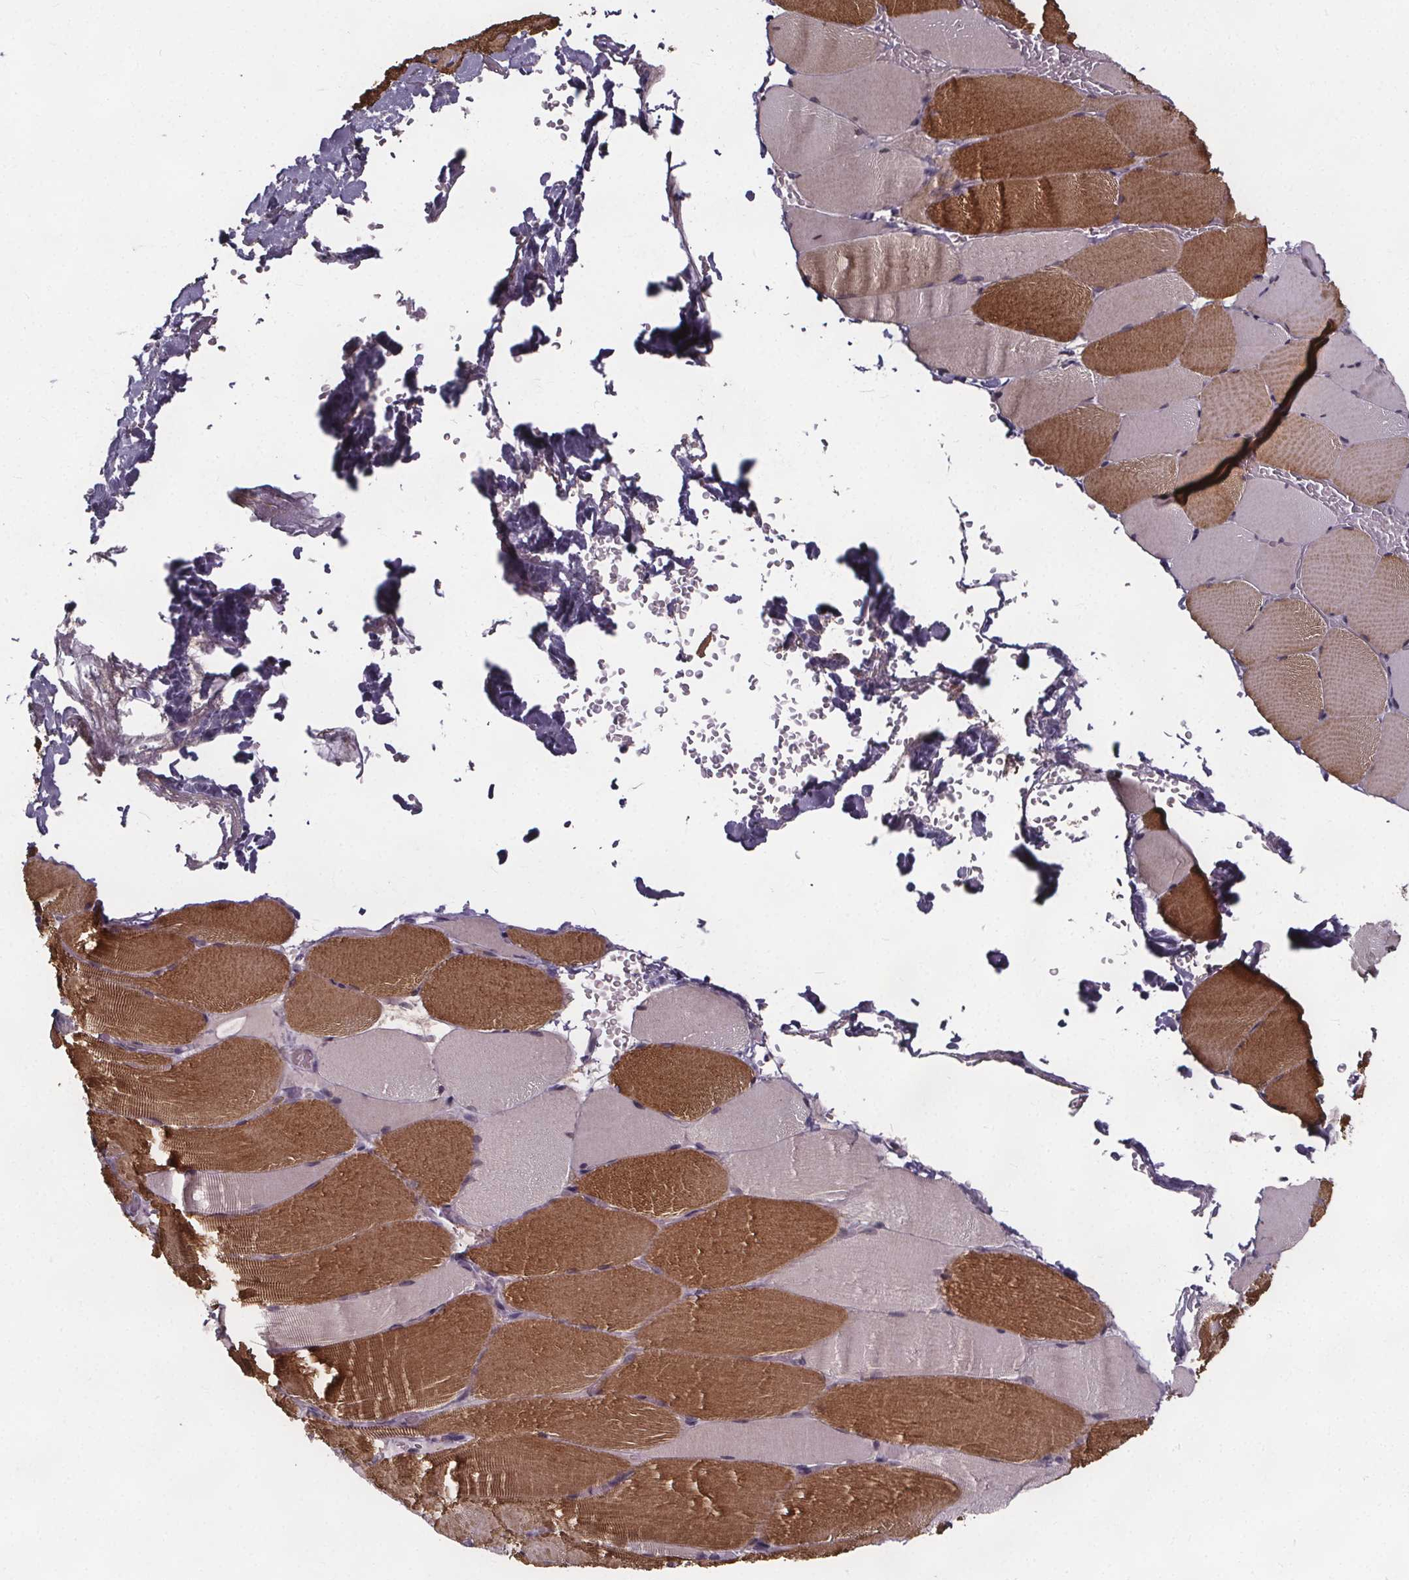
{"staining": {"intensity": "moderate", "quantity": ">75%", "location": "cytoplasmic/membranous"}, "tissue": "skeletal muscle", "cell_type": "Myocytes", "image_type": "normal", "snomed": [{"axis": "morphology", "description": "Normal tissue, NOS"}, {"axis": "topography", "description": "Skeletal muscle"}], "caption": "This image displays immunohistochemistry staining of benign human skeletal muscle, with medium moderate cytoplasmic/membranous positivity in about >75% of myocytes.", "gene": "FAM181B", "patient": {"sex": "female", "age": 37}}